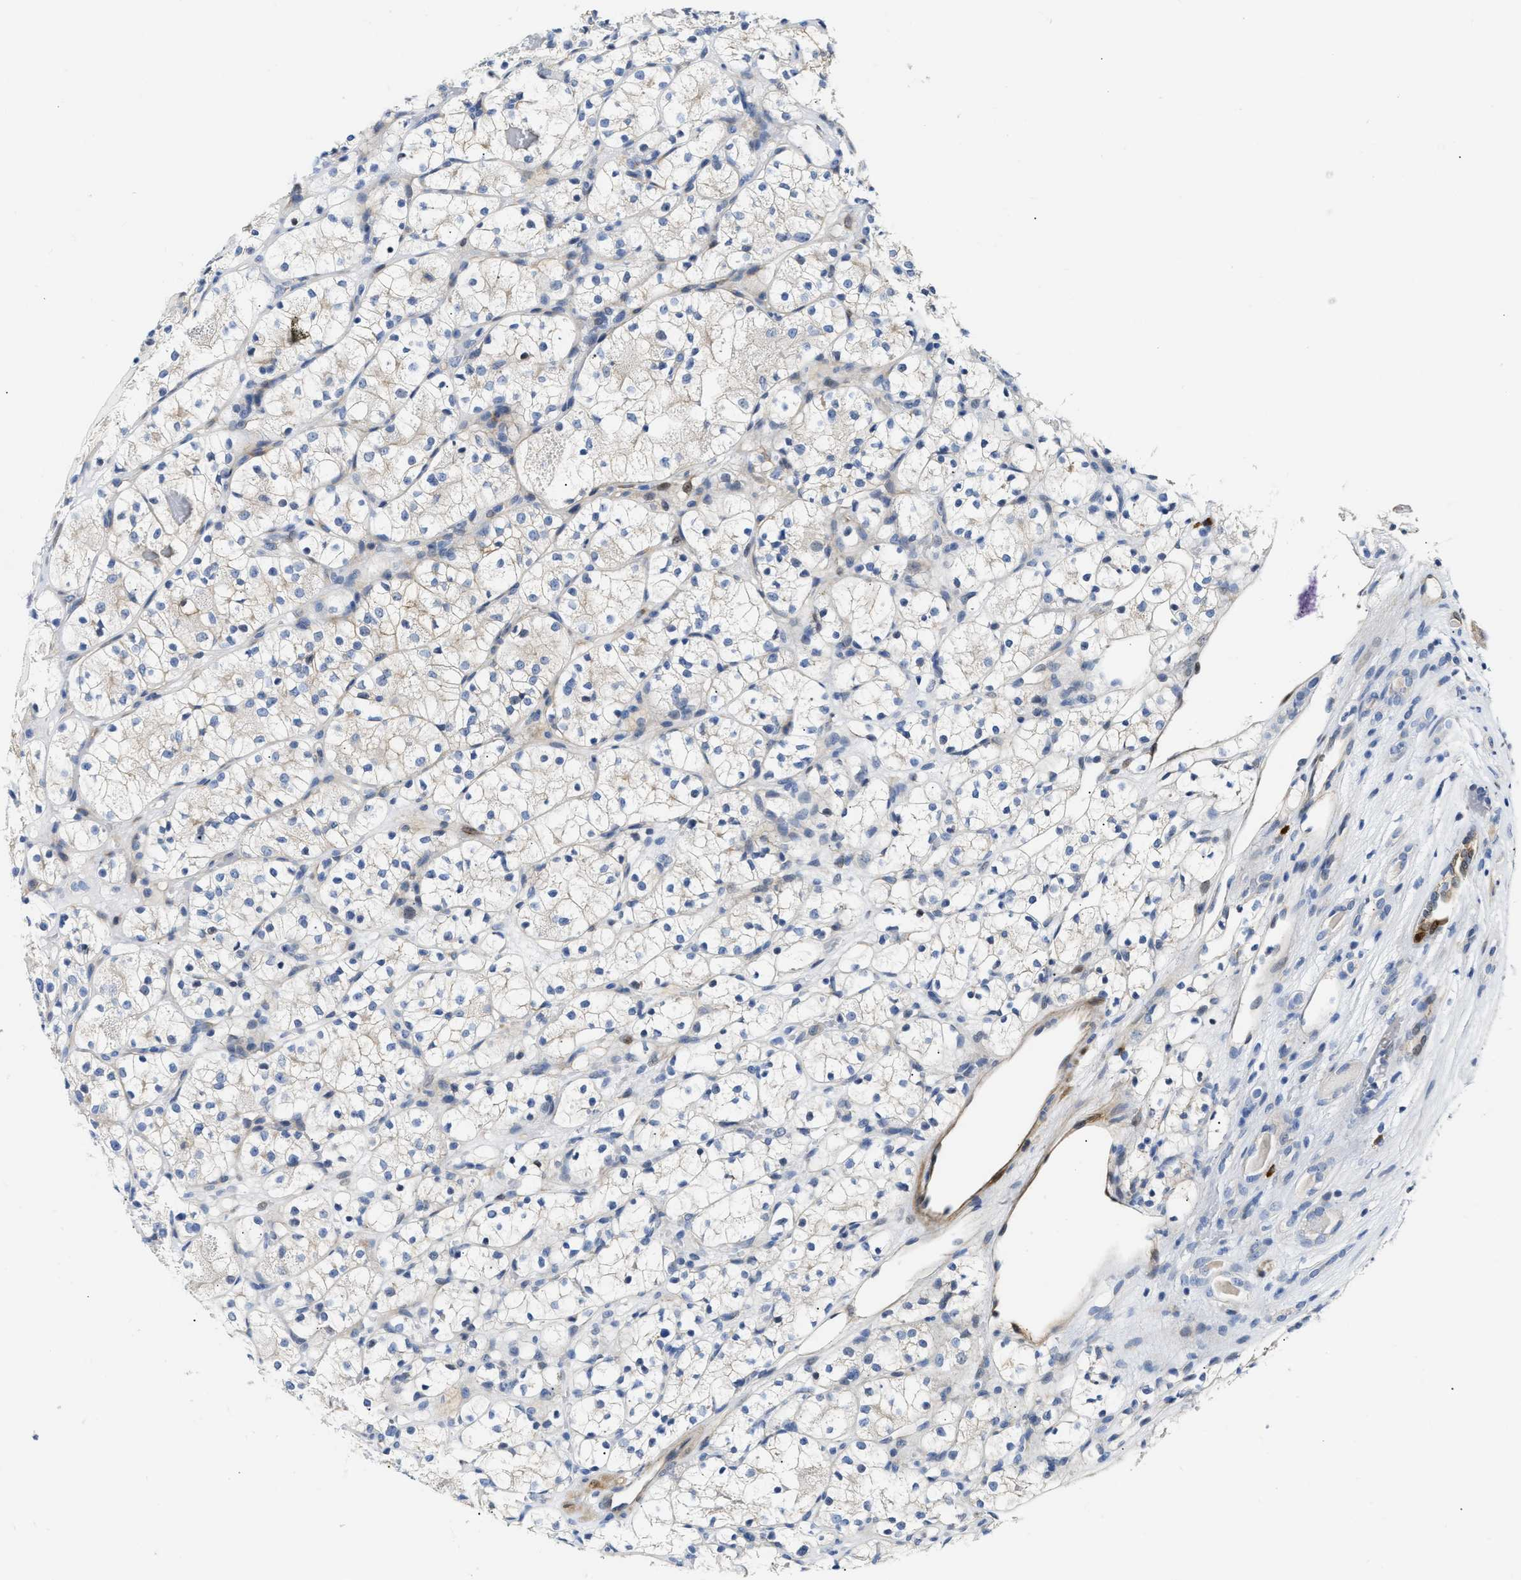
{"staining": {"intensity": "negative", "quantity": "none", "location": "none"}, "tissue": "renal cancer", "cell_type": "Tumor cells", "image_type": "cancer", "snomed": [{"axis": "morphology", "description": "Adenocarcinoma, NOS"}, {"axis": "topography", "description": "Kidney"}], "caption": "Immunohistochemistry (IHC) micrograph of neoplastic tissue: human renal cancer (adenocarcinoma) stained with DAB (3,3'-diaminobenzidine) shows no significant protein expression in tumor cells.", "gene": "FHL1", "patient": {"sex": "female", "age": 60}}